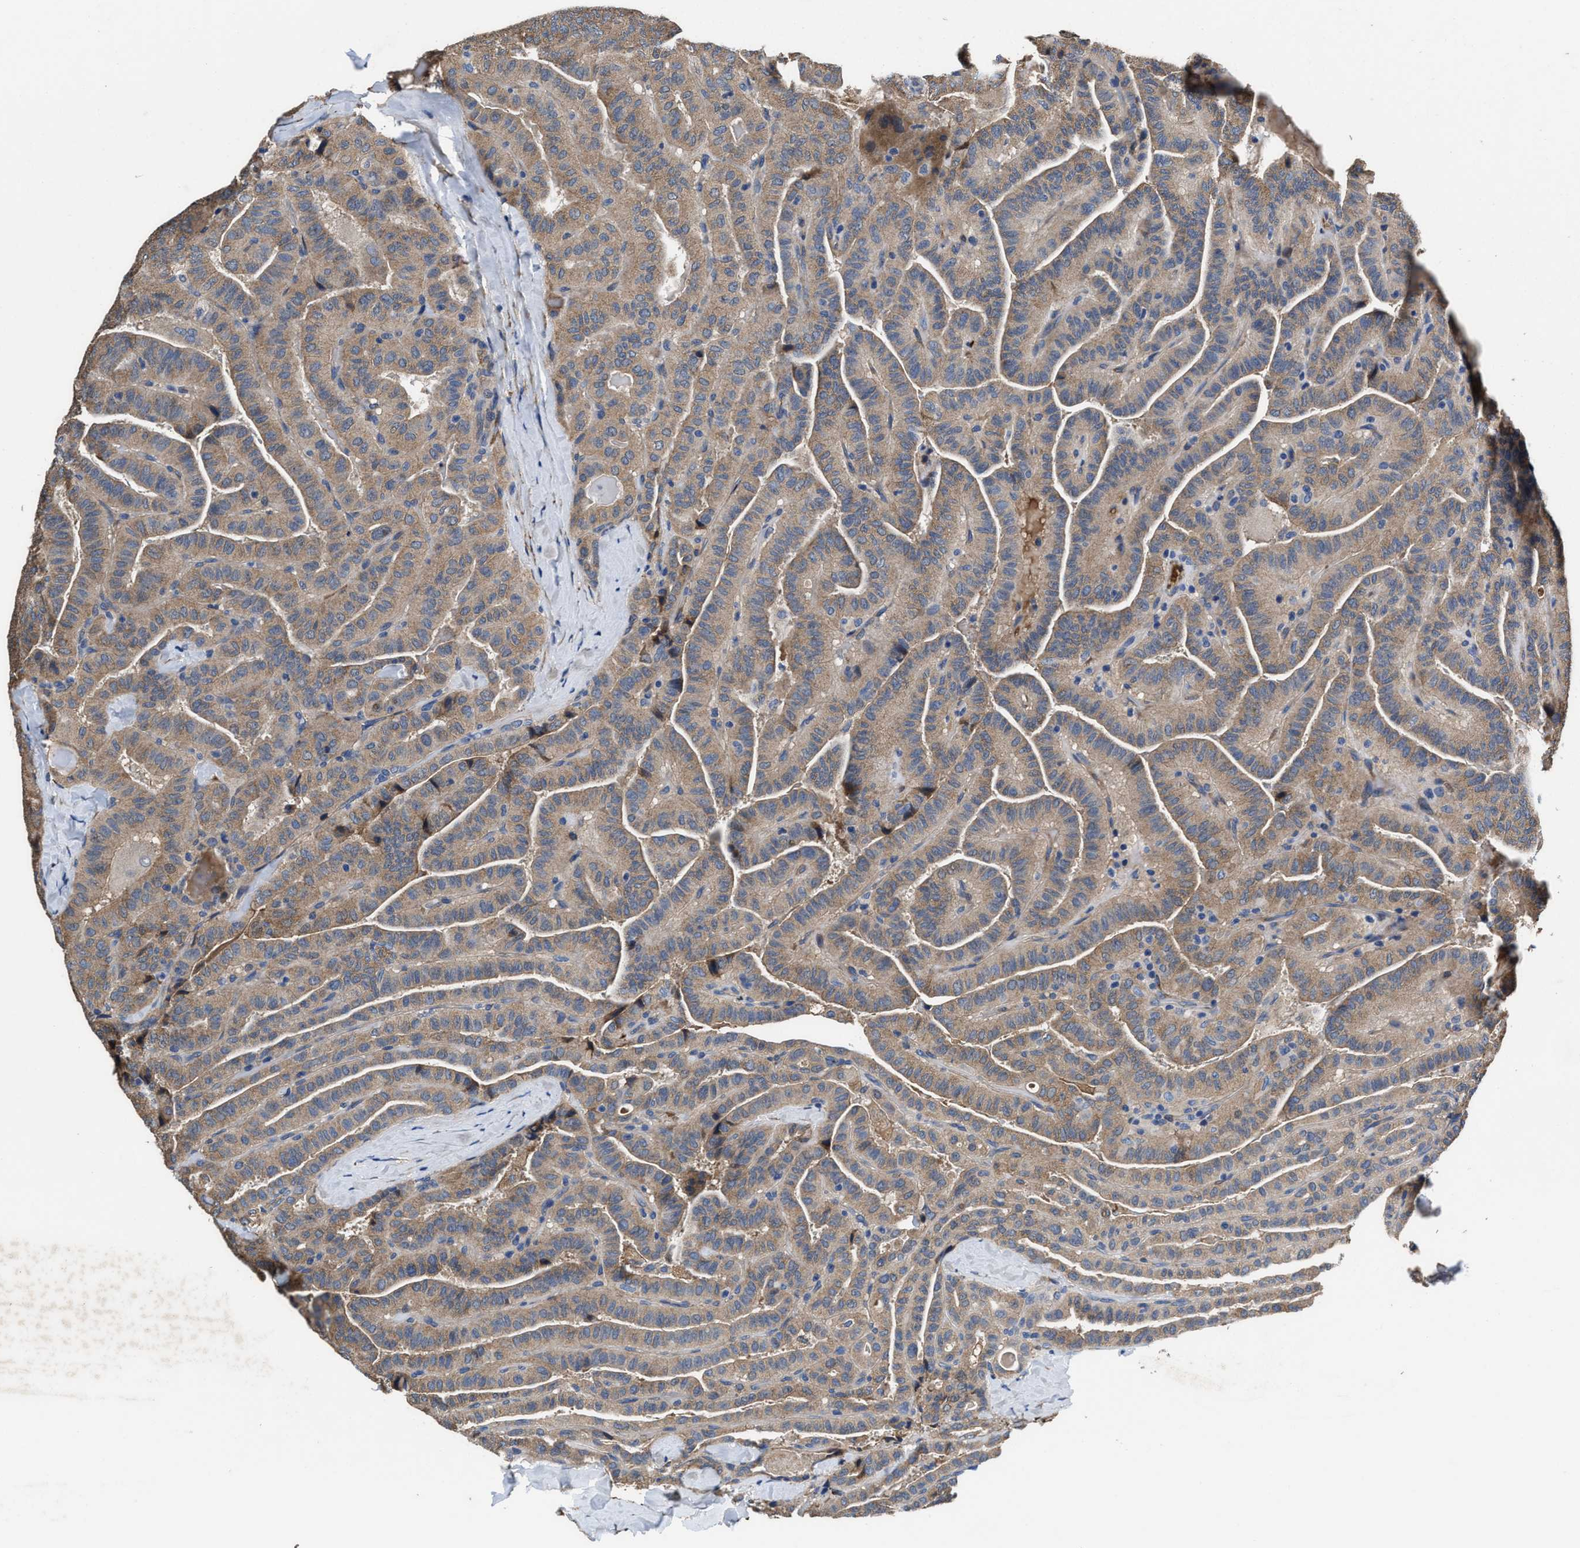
{"staining": {"intensity": "moderate", "quantity": ">75%", "location": "cytoplasmic/membranous"}, "tissue": "thyroid cancer", "cell_type": "Tumor cells", "image_type": "cancer", "snomed": [{"axis": "morphology", "description": "Papillary adenocarcinoma, NOS"}, {"axis": "topography", "description": "Thyroid gland"}], "caption": "The histopathology image demonstrates staining of thyroid cancer, revealing moderate cytoplasmic/membranous protein expression (brown color) within tumor cells.", "gene": "IDNK", "patient": {"sex": "male", "age": 77}}